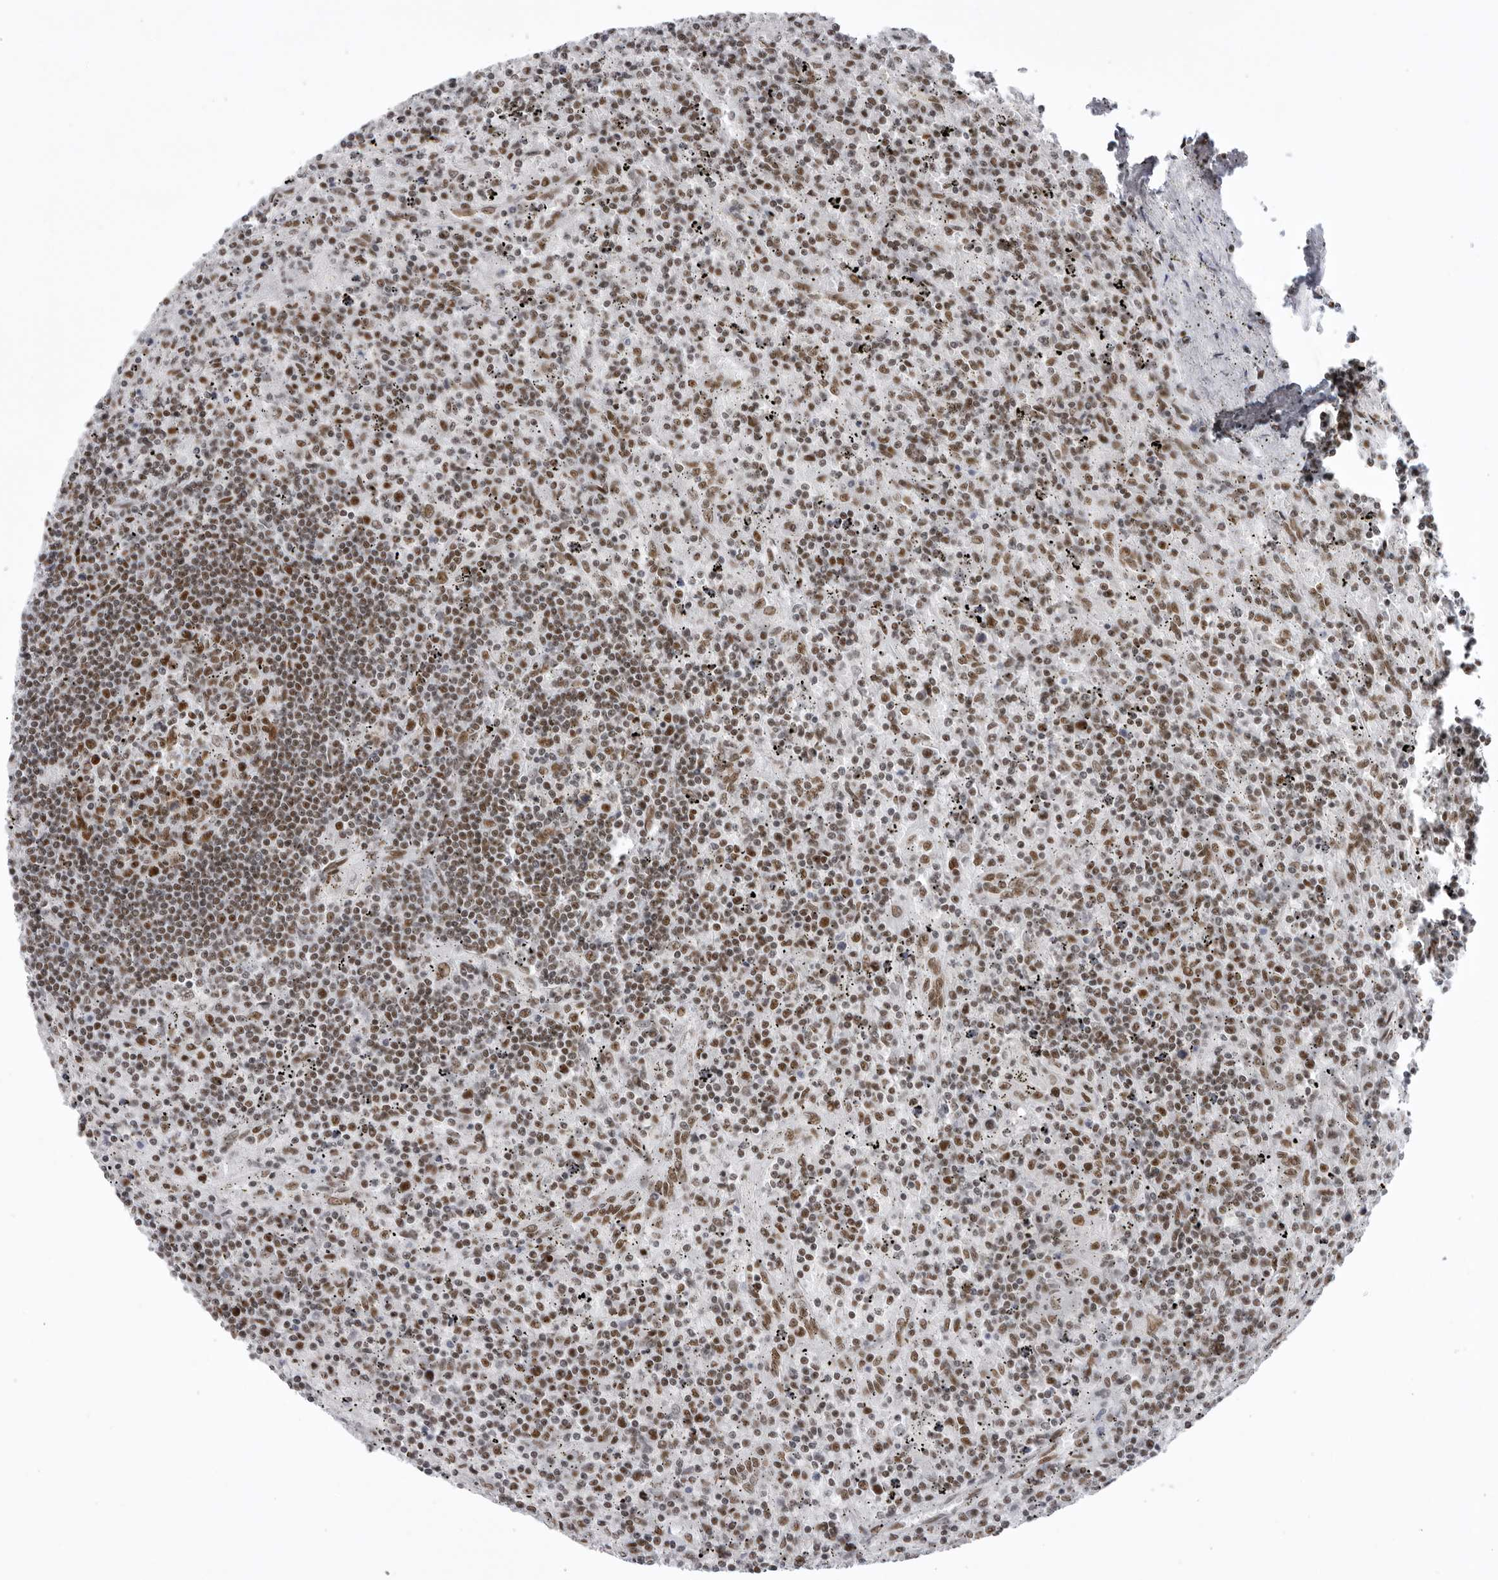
{"staining": {"intensity": "moderate", "quantity": ">75%", "location": "nuclear"}, "tissue": "lymphoma", "cell_type": "Tumor cells", "image_type": "cancer", "snomed": [{"axis": "morphology", "description": "Malignant lymphoma, non-Hodgkin's type, Low grade"}, {"axis": "topography", "description": "Spleen"}], "caption": "Immunohistochemical staining of human malignant lymphoma, non-Hodgkin's type (low-grade) exhibits medium levels of moderate nuclear protein staining in approximately >75% of tumor cells. (DAB (3,3'-diaminobenzidine) IHC with brightfield microscopy, high magnification).", "gene": "DHX9", "patient": {"sex": "male", "age": 76}}